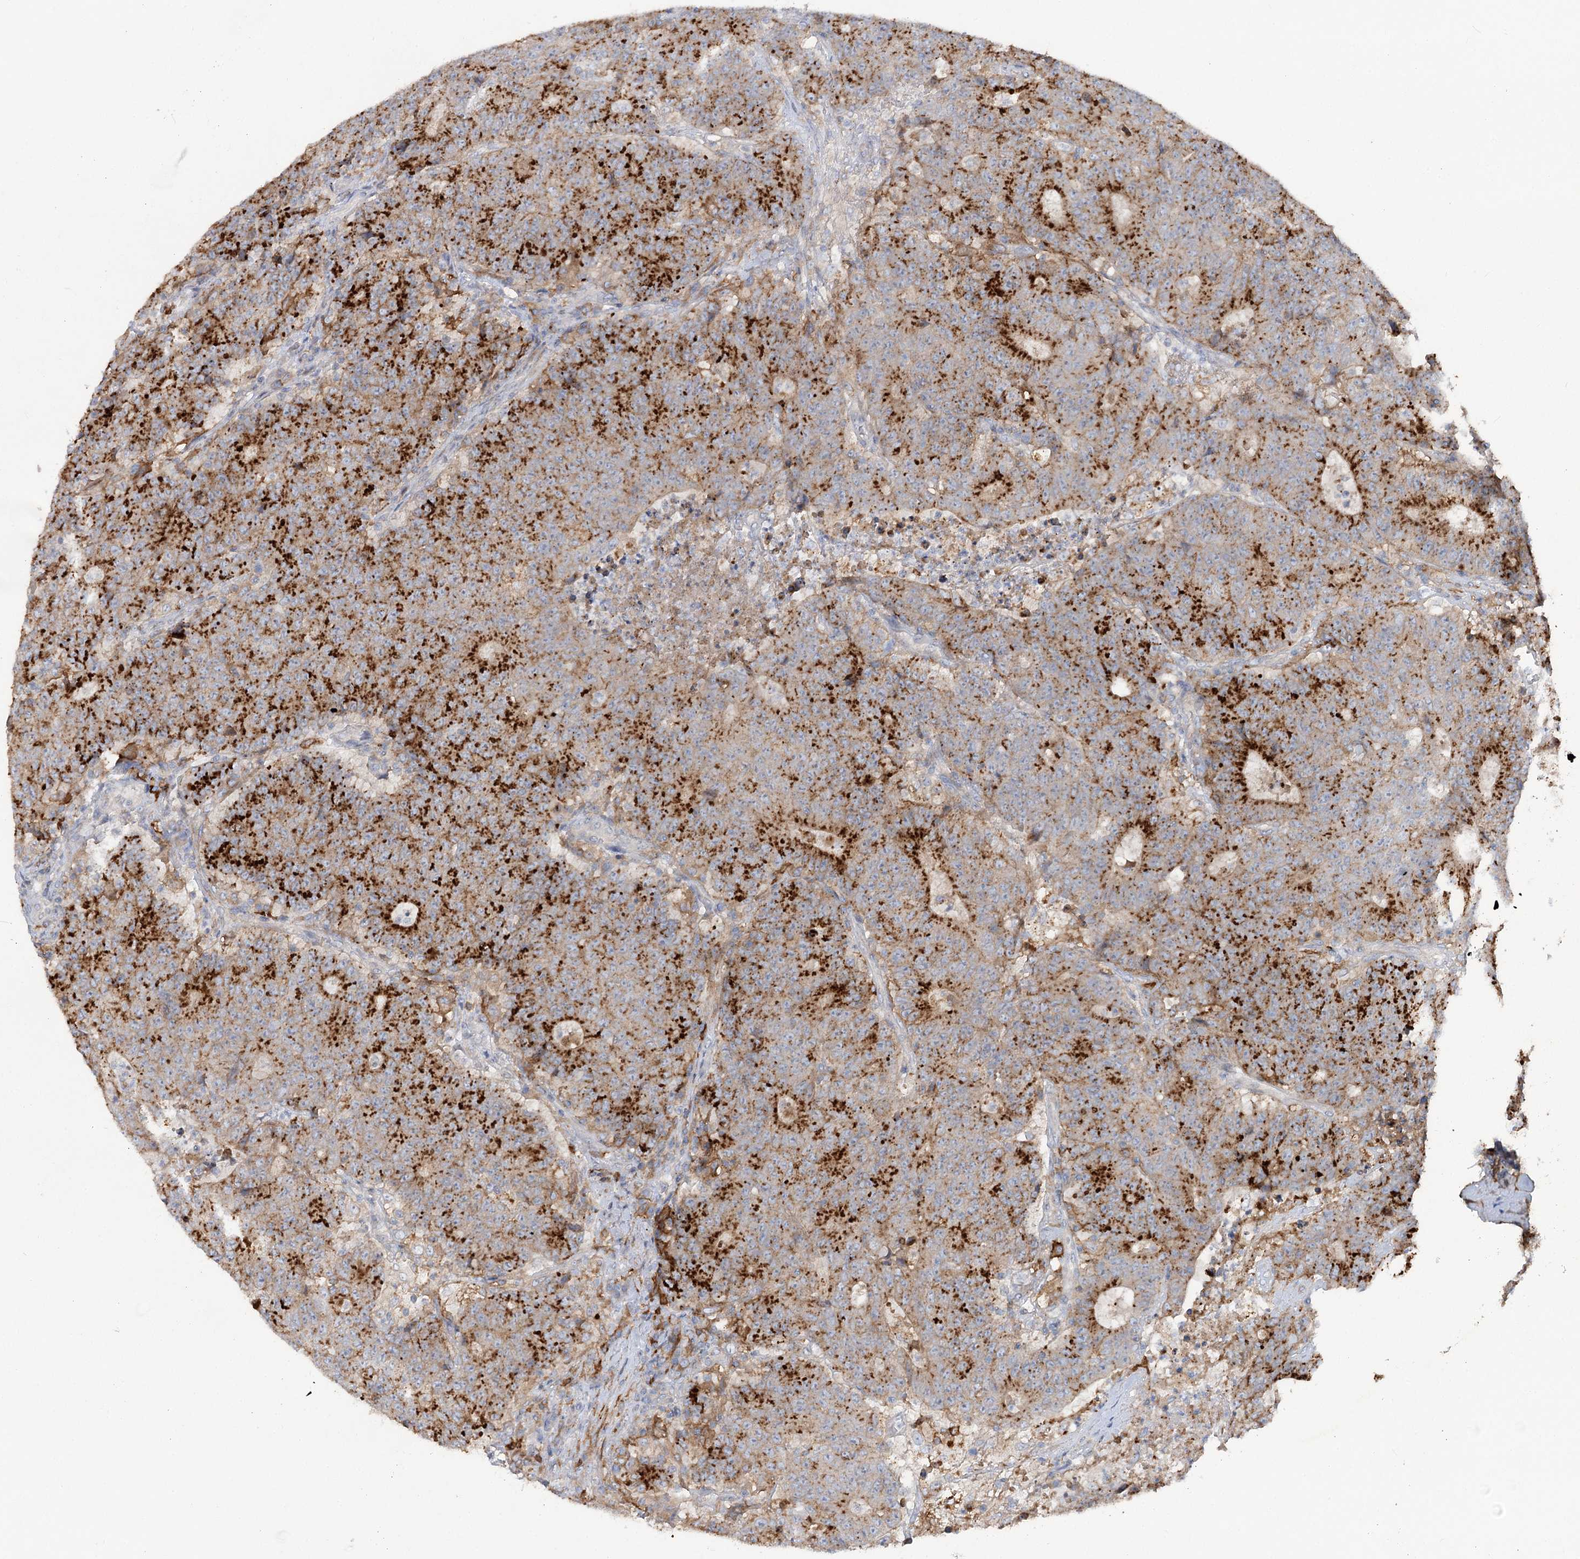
{"staining": {"intensity": "strong", "quantity": "25%-75%", "location": "cytoplasmic/membranous"}, "tissue": "colorectal cancer", "cell_type": "Tumor cells", "image_type": "cancer", "snomed": [{"axis": "morphology", "description": "Adenocarcinoma, NOS"}, {"axis": "topography", "description": "Colon"}], "caption": "A high-resolution micrograph shows immunohistochemistry staining of adenocarcinoma (colorectal), which exhibits strong cytoplasmic/membranous staining in approximately 25%-75% of tumor cells.", "gene": "SCN11A", "patient": {"sex": "female", "age": 75}}